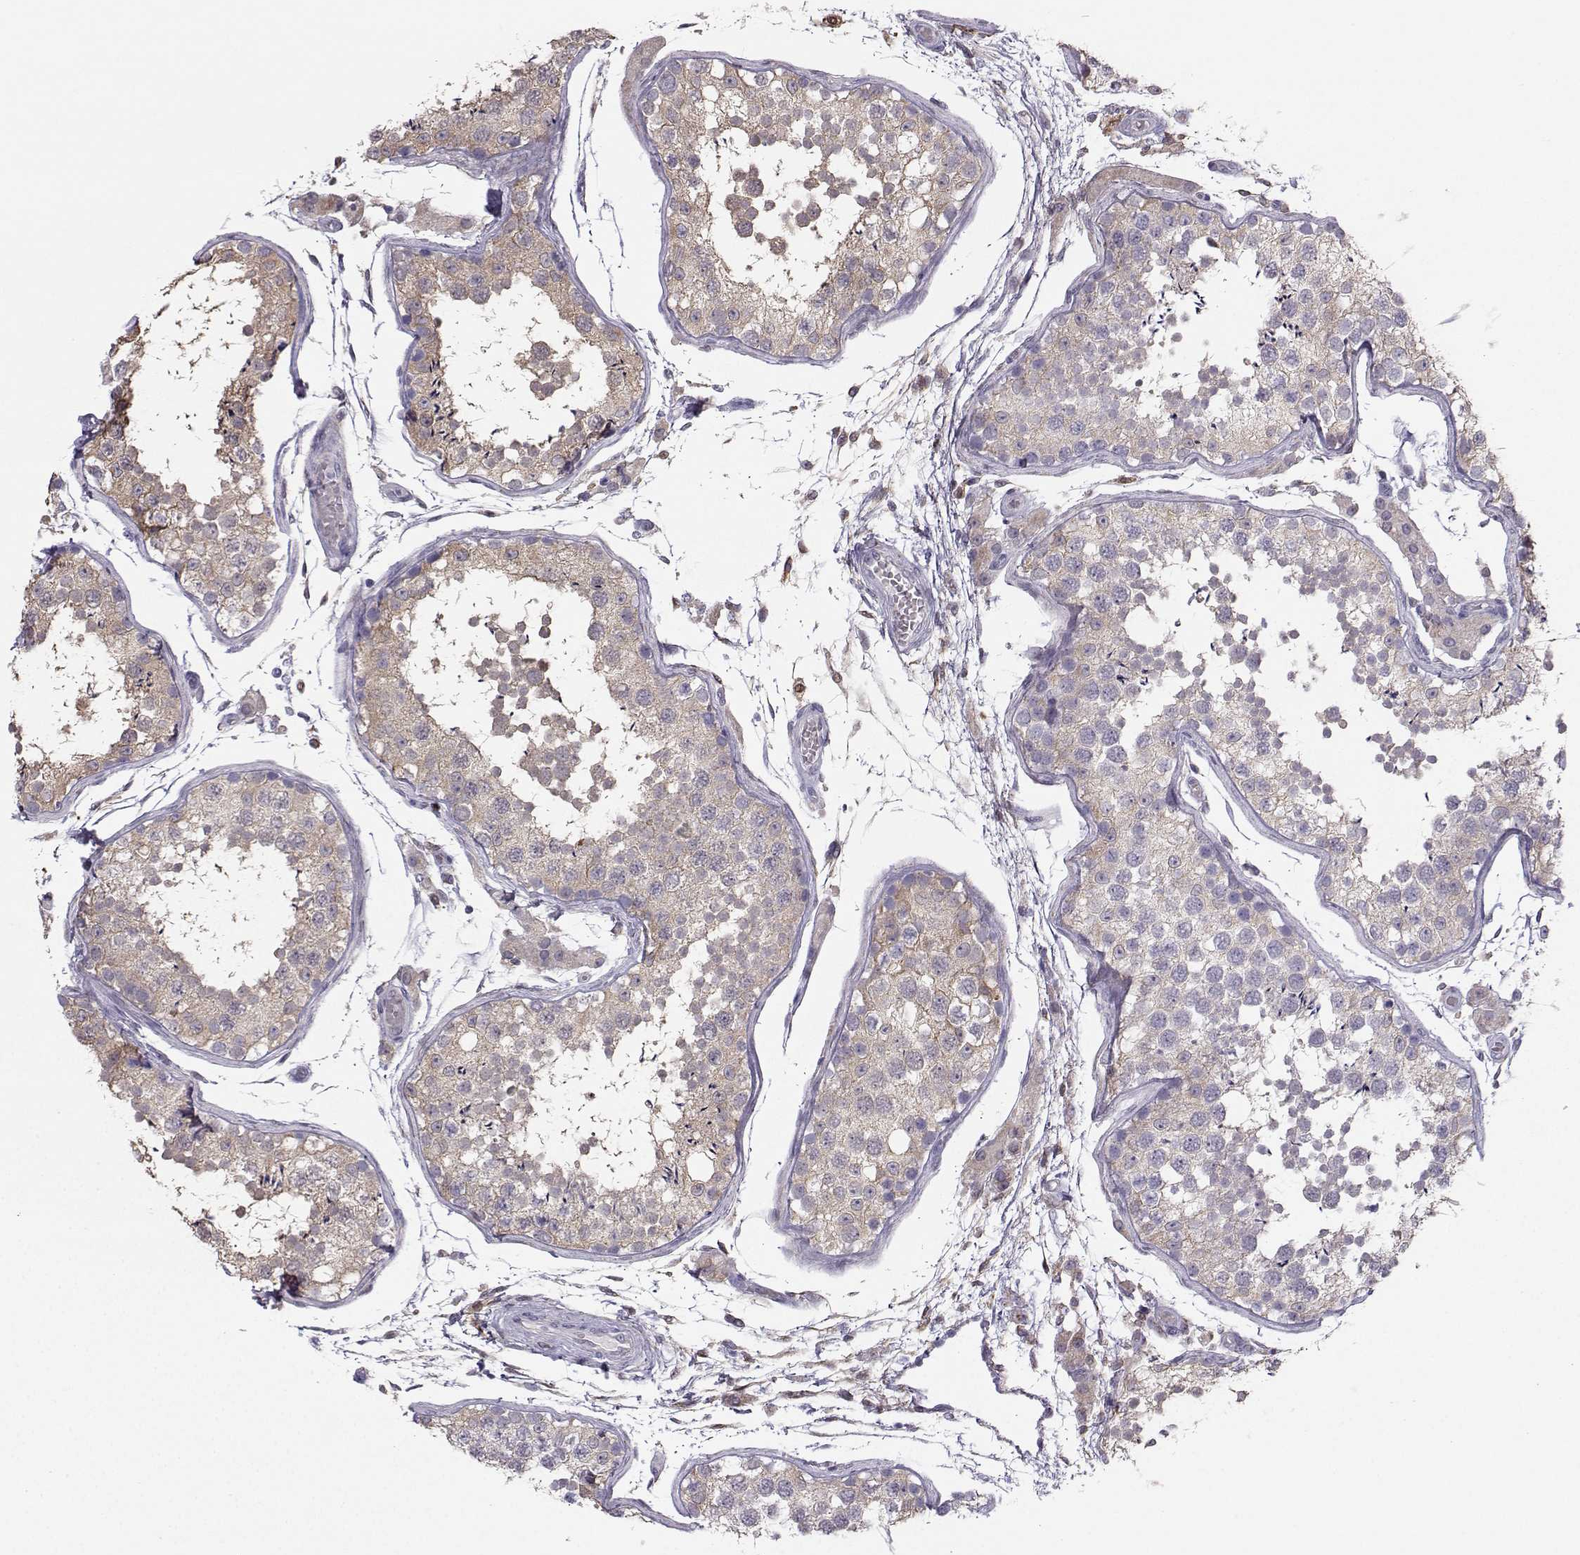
{"staining": {"intensity": "weak", "quantity": ">75%", "location": "cytoplasmic/membranous"}, "tissue": "testis", "cell_type": "Cells in seminiferous ducts", "image_type": "normal", "snomed": [{"axis": "morphology", "description": "Normal tissue, NOS"}, {"axis": "topography", "description": "Testis"}], "caption": "Protein expression analysis of normal human testis reveals weak cytoplasmic/membranous expression in approximately >75% of cells in seminiferous ducts. (IHC, brightfield microscopy, high magnification).", "gene": "DCLK3", "patient": {"sex": "male", "age": 29}}